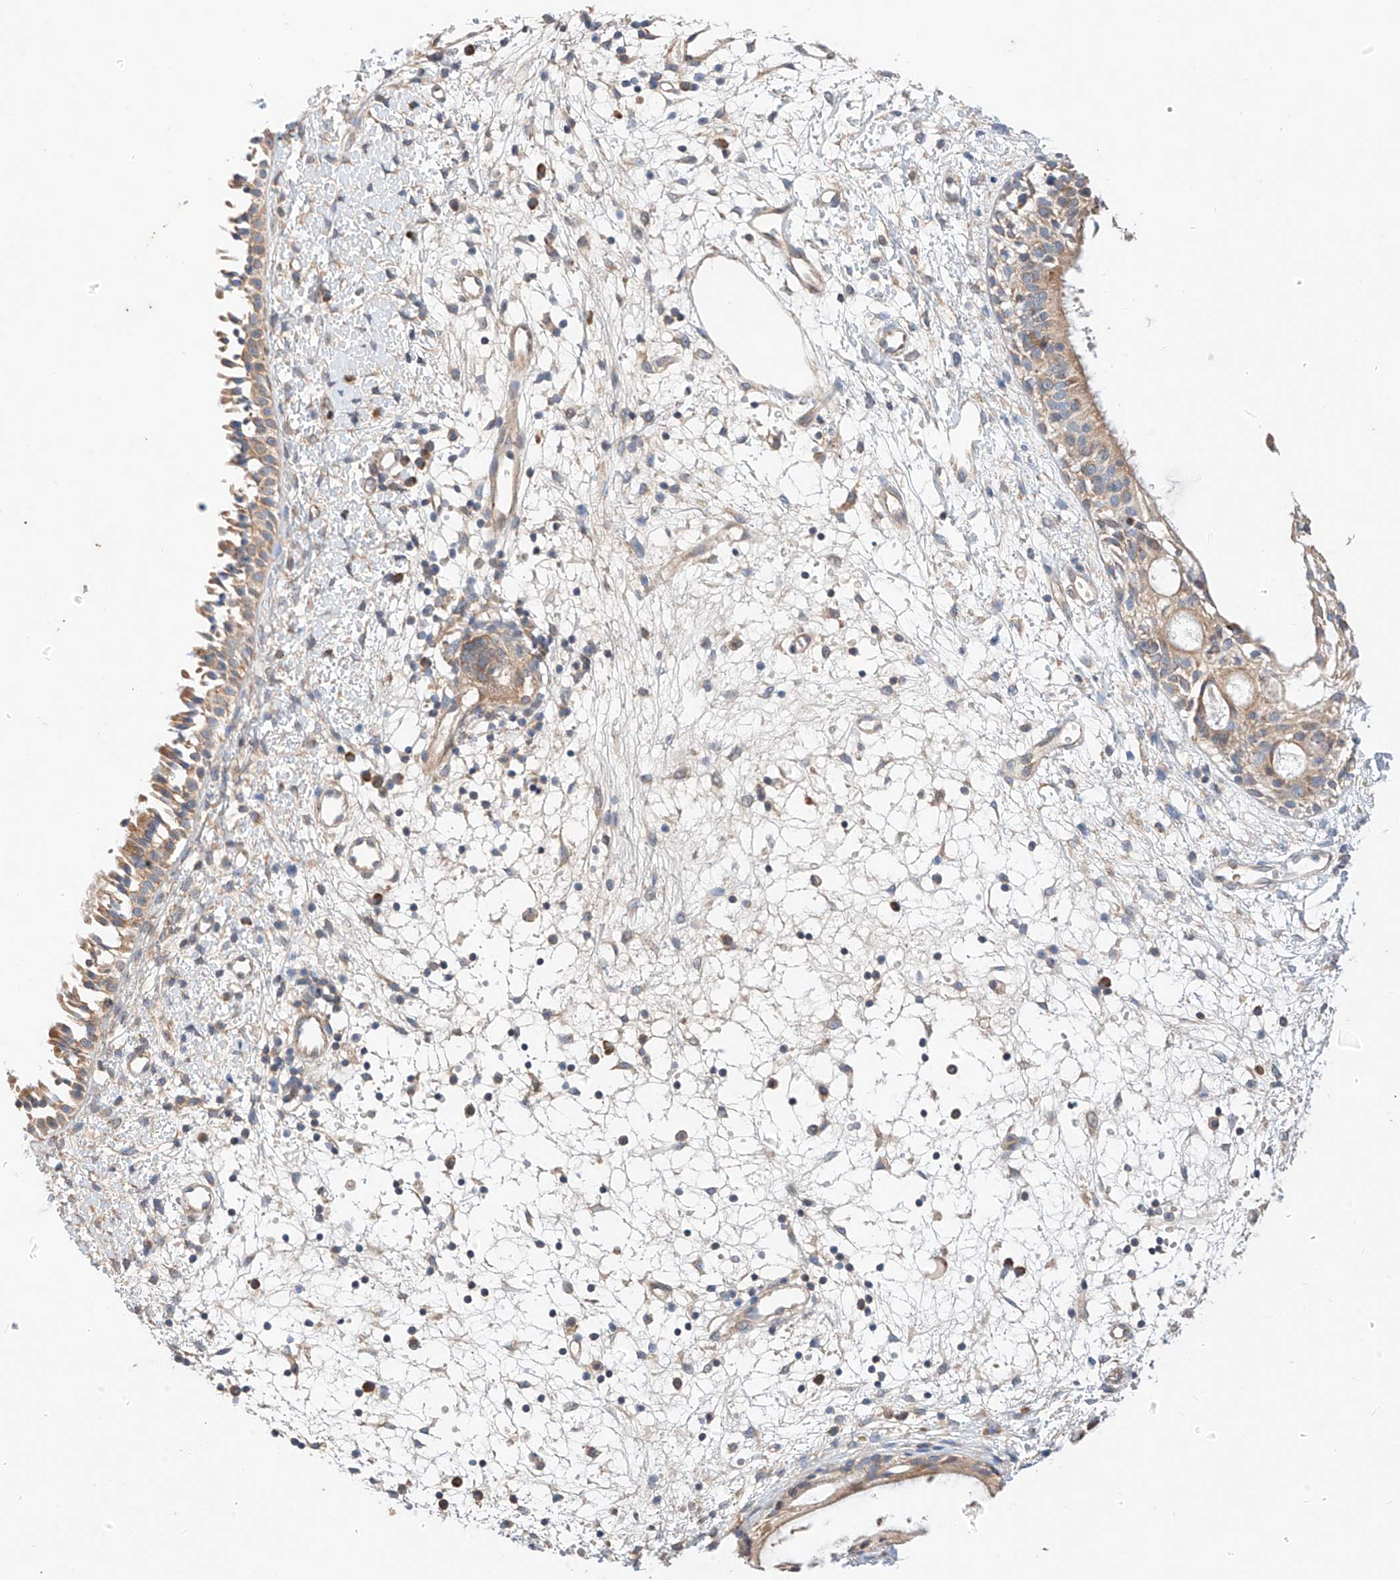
{"staining": {"intensity": "moderate", "quantity": ">75%", "location": "cytoplasmic/membranous"}, "tissue": "nasopharynx", "cell_type": "Respiratory epithelial cells", "image_type": "normal", "snomed": [{"axis": "morphology", "description": "Normal tissue, NOS"}, {"axis": "topography", "description": "Nasopharynx"}], "caption": "This is a micrograph of immunohistochemistry staining of unremarkable nasopharynx, which shows moderate expression in the cytoplasmic/membranous of respiratory epithelial cells.", "gene": "C6orf118", "patient": {"sex": "male", "age": 22}}